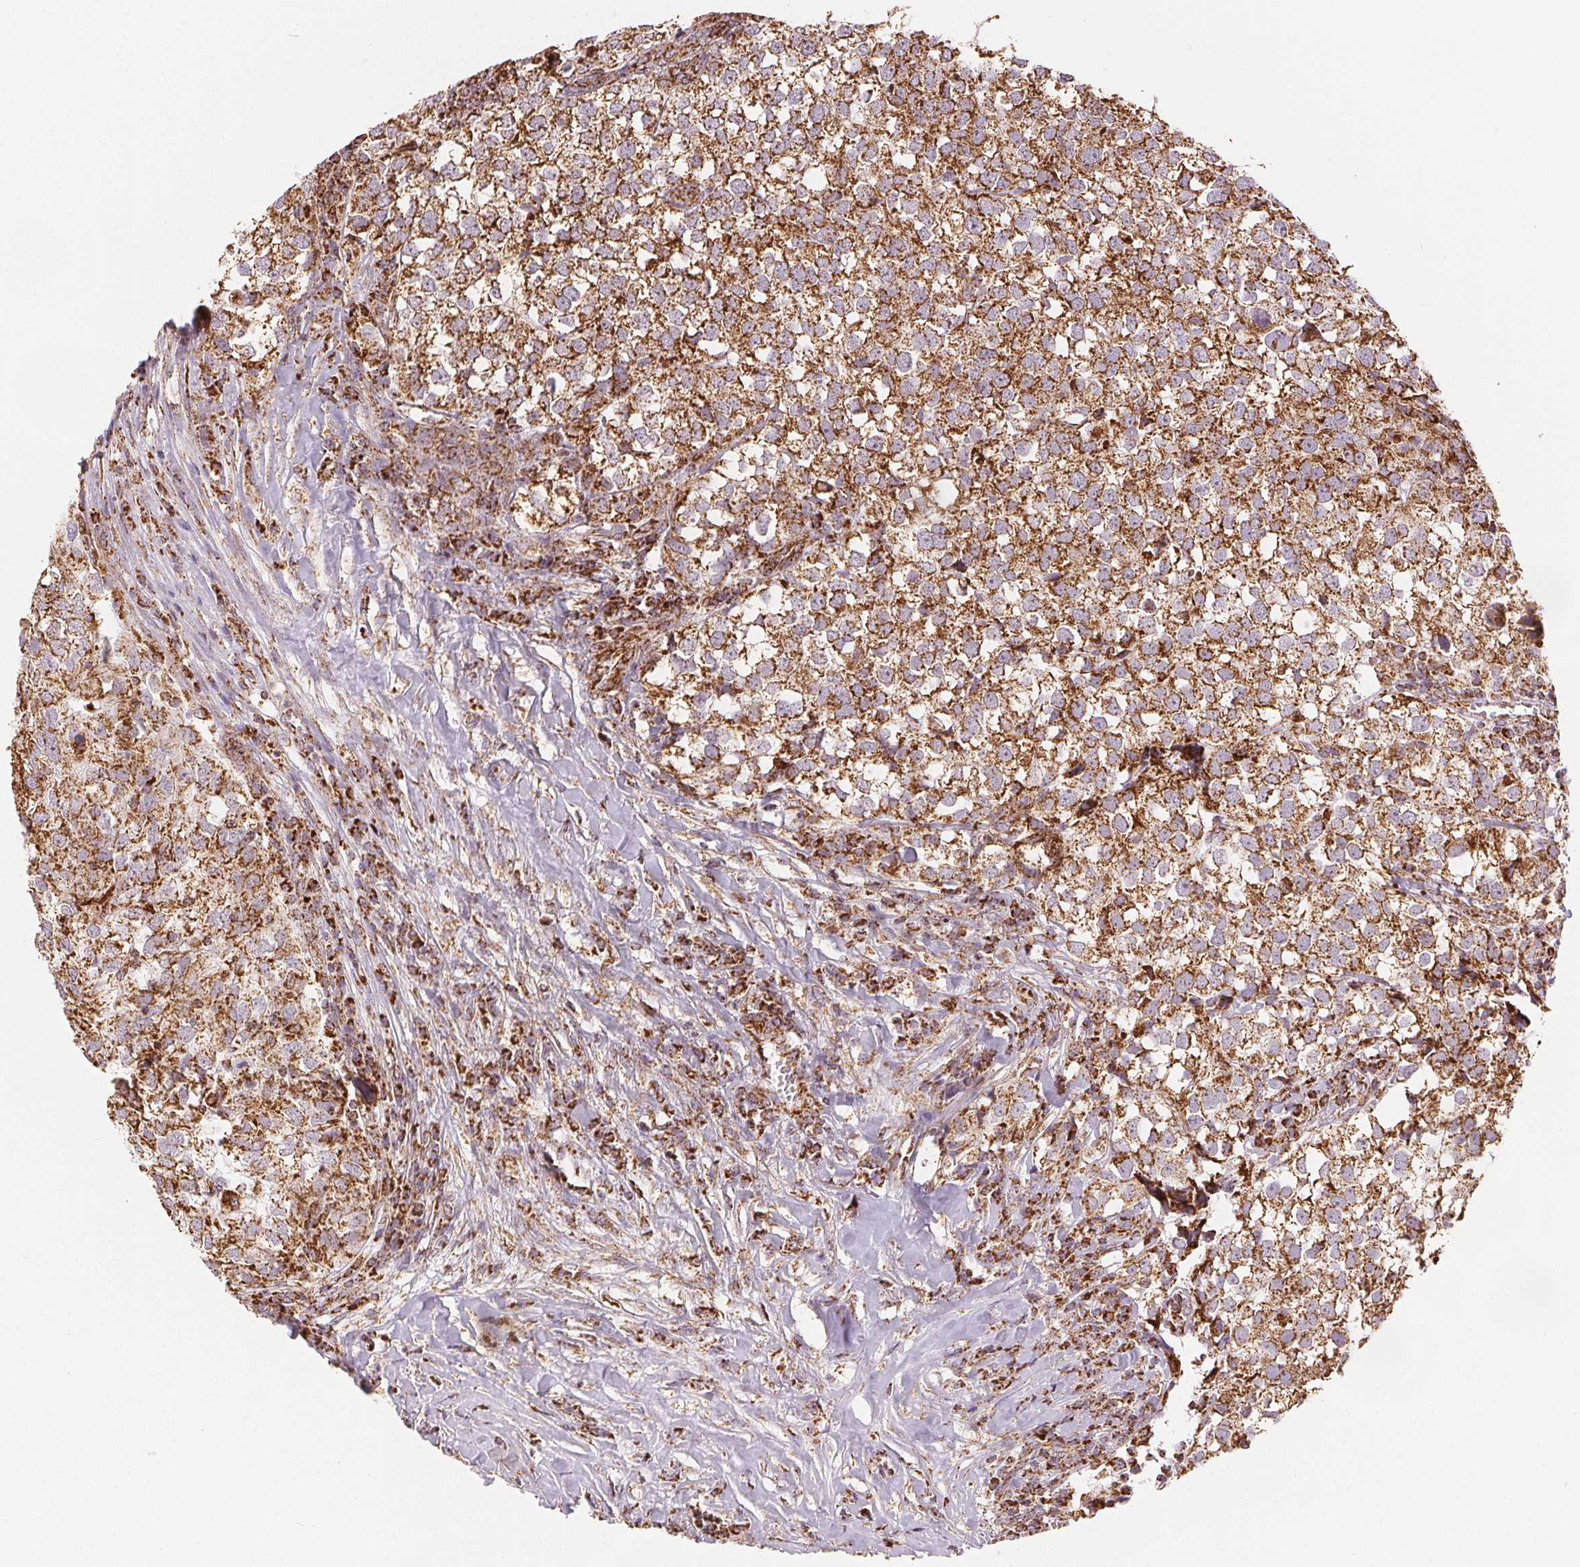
{"staining": {"intensity": "strong", "quantity": ">75%", "location": "cytoplasmic/membranous"}, "tissue": "breast cancer", "cell_type": "Tumor cells", "image_type": "cancer", "snomed": [{"axis": "morphology", "description": "Duct carcinoma"}, {"axis": "topography", "description": "Breast"}], "caption": "Breast invasive ductal carcinoma was stained to show a protein in brown. There is high levels of strong cytoplasmic/membranous positivity in approximately >75% of tumor cells.", "gene": "SDHB", "patient": {"sex": "female", "age": 30}}